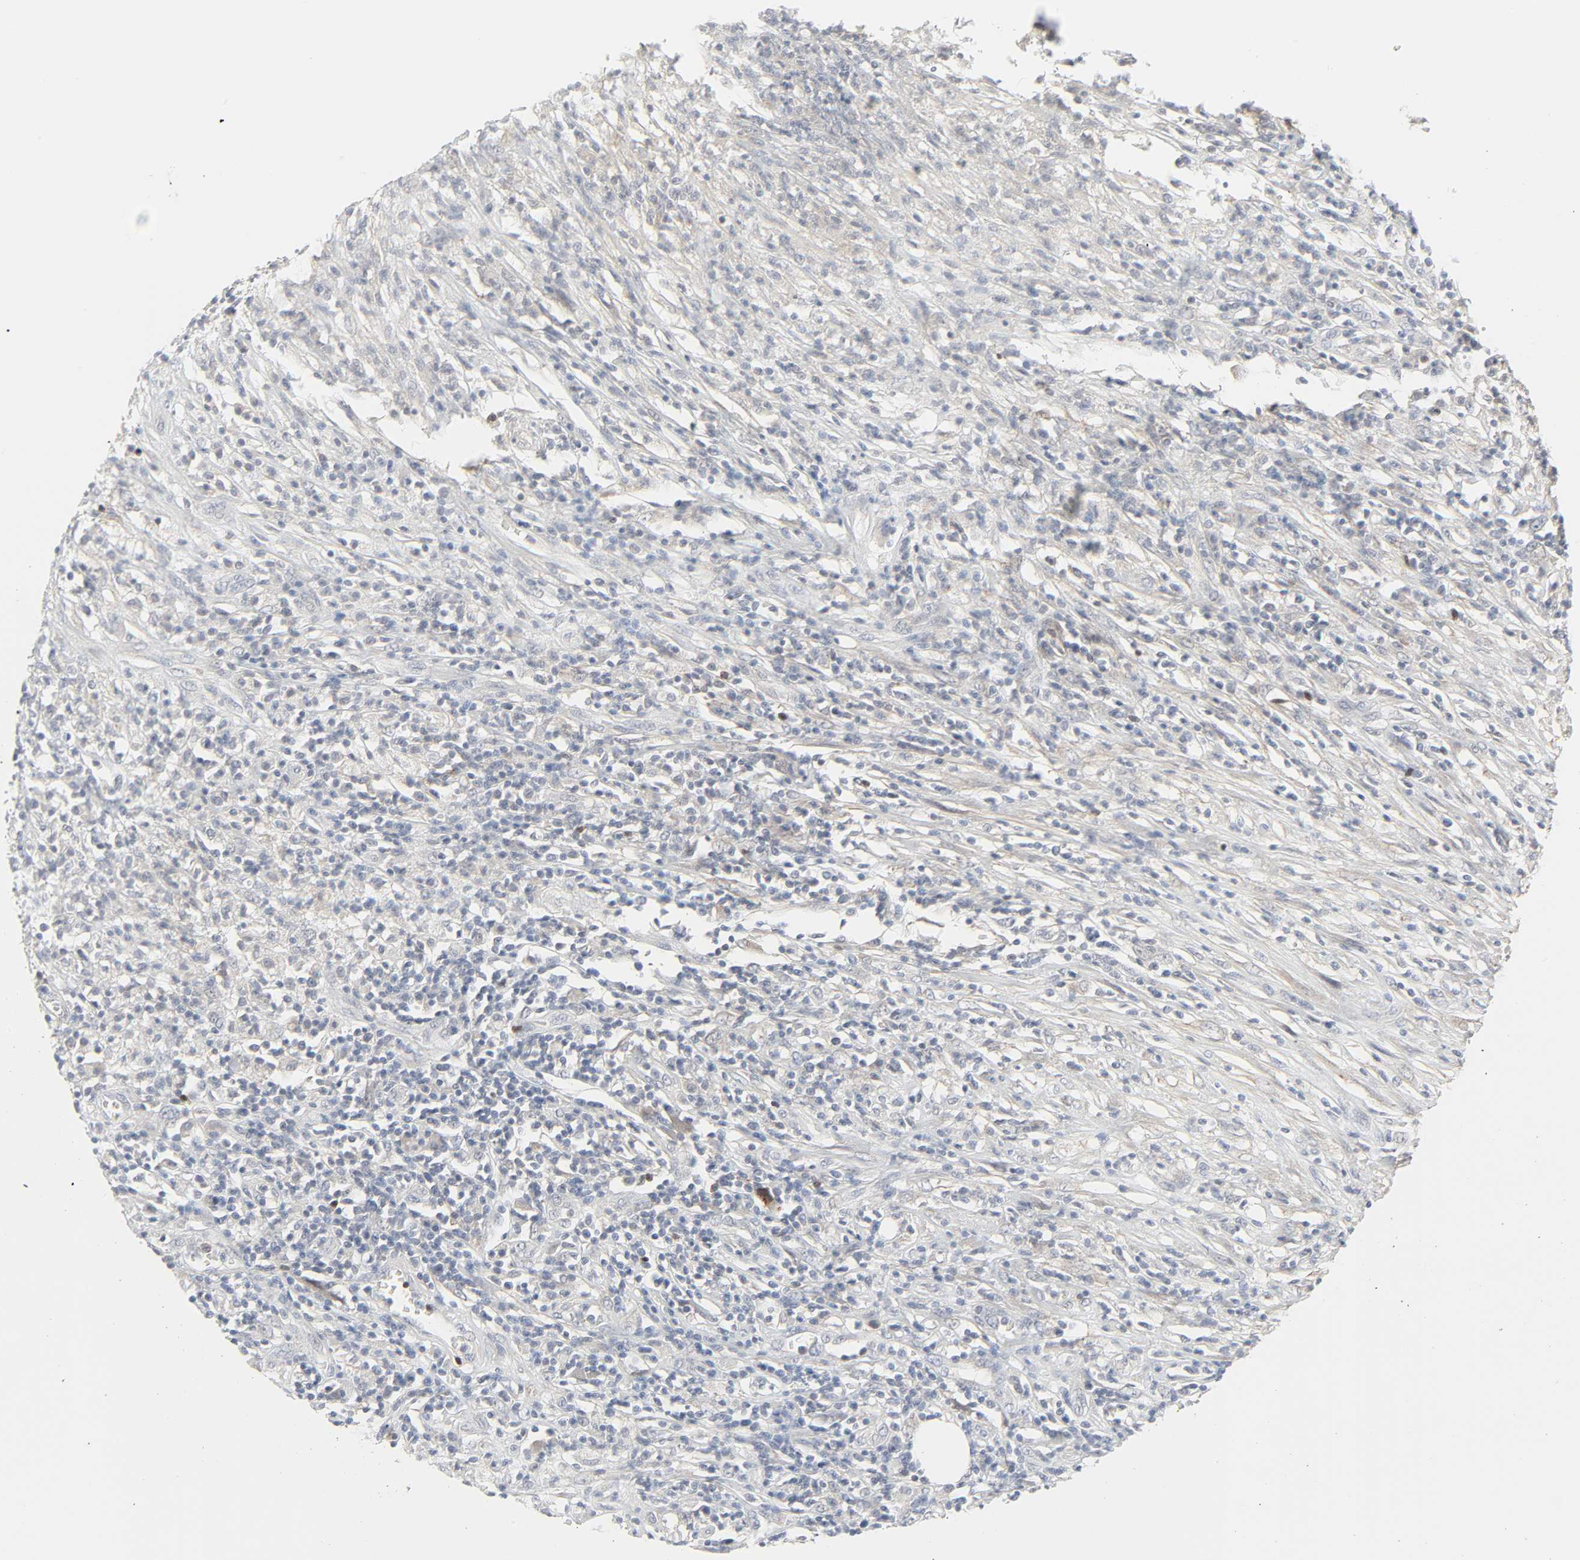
{"staining": {"intensity": "negative", "quantity": "none", "location": "none"}, "tissue": "lymphoma", "cell_type": "Tumor cells", "image_type": "cancer", "snomed": [{"axis": "morphology", "description": "Malignant lymphoma, non-Hodgkin's type, High grade"}, {"axis": "topography", "description": "Lymph node"}], "caption": "Human lymphoma stained for a protein using immunohistochemistry reveals no positivity in tumor cells.", "gene": "ZBTB16", "patient": {"sex": "female", "age": 84}}